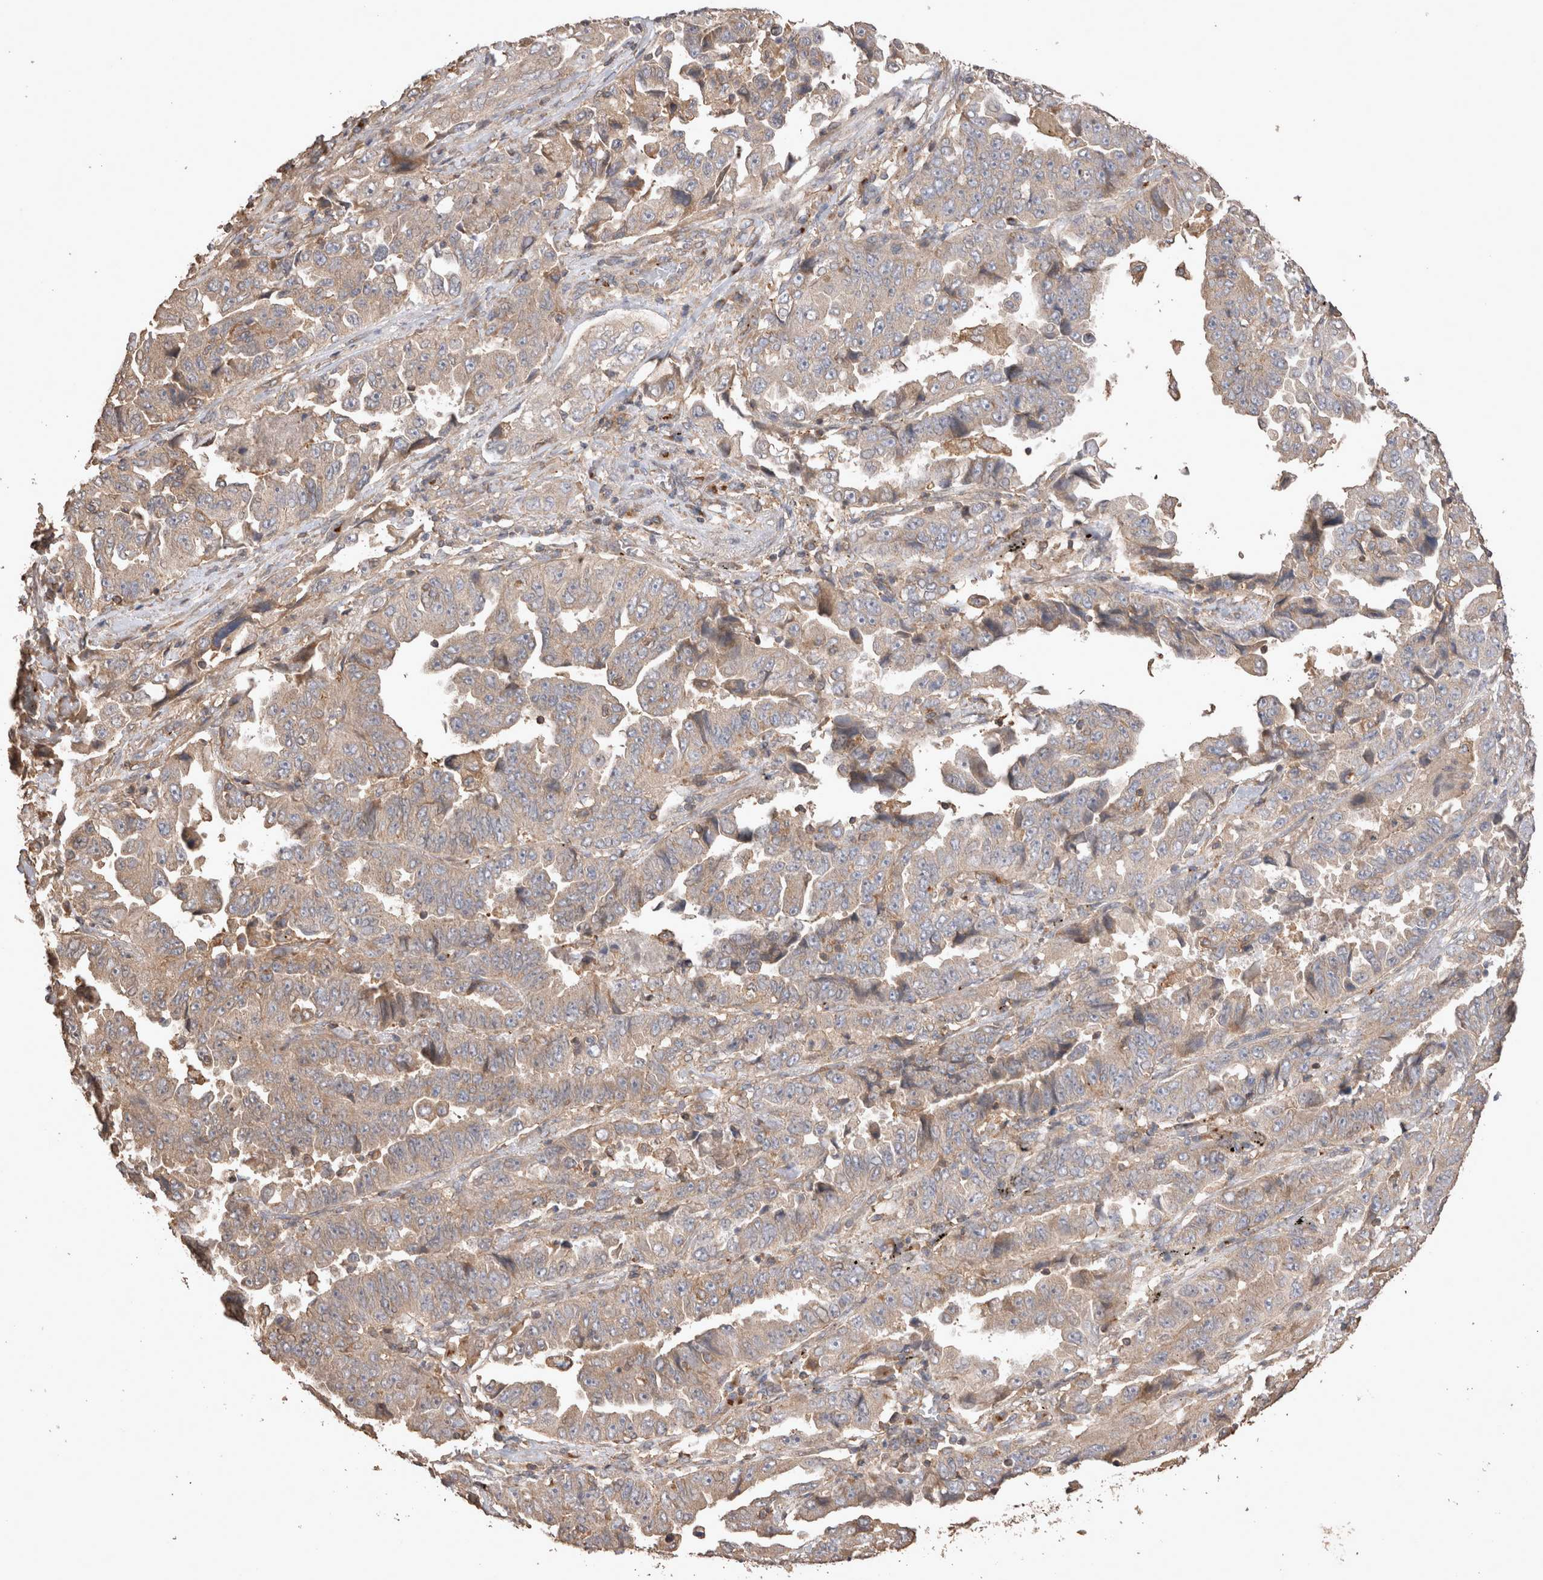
{"staining": {"intensity": "weak", "quantity": "25%-75%", "location": "cytoplasmic/membranous"}, "tissue": "lung cancer", "cell_type": "Tumor cells", "image_type": "cancer", "snomed": [{"axis": "morphology", "description": "Adenocarcinoma, NOS"}, {"axis": "topography", "description": "Lung"}], "caption": "About 25%-75% of tumor cells in lung adenocarcinoma display weak cytoplasmic/membranous protein positivity as visualized by brown immunohistochemical staining.", "gene": "SNX31", "patient": {"sex": "female", "age": 51}}